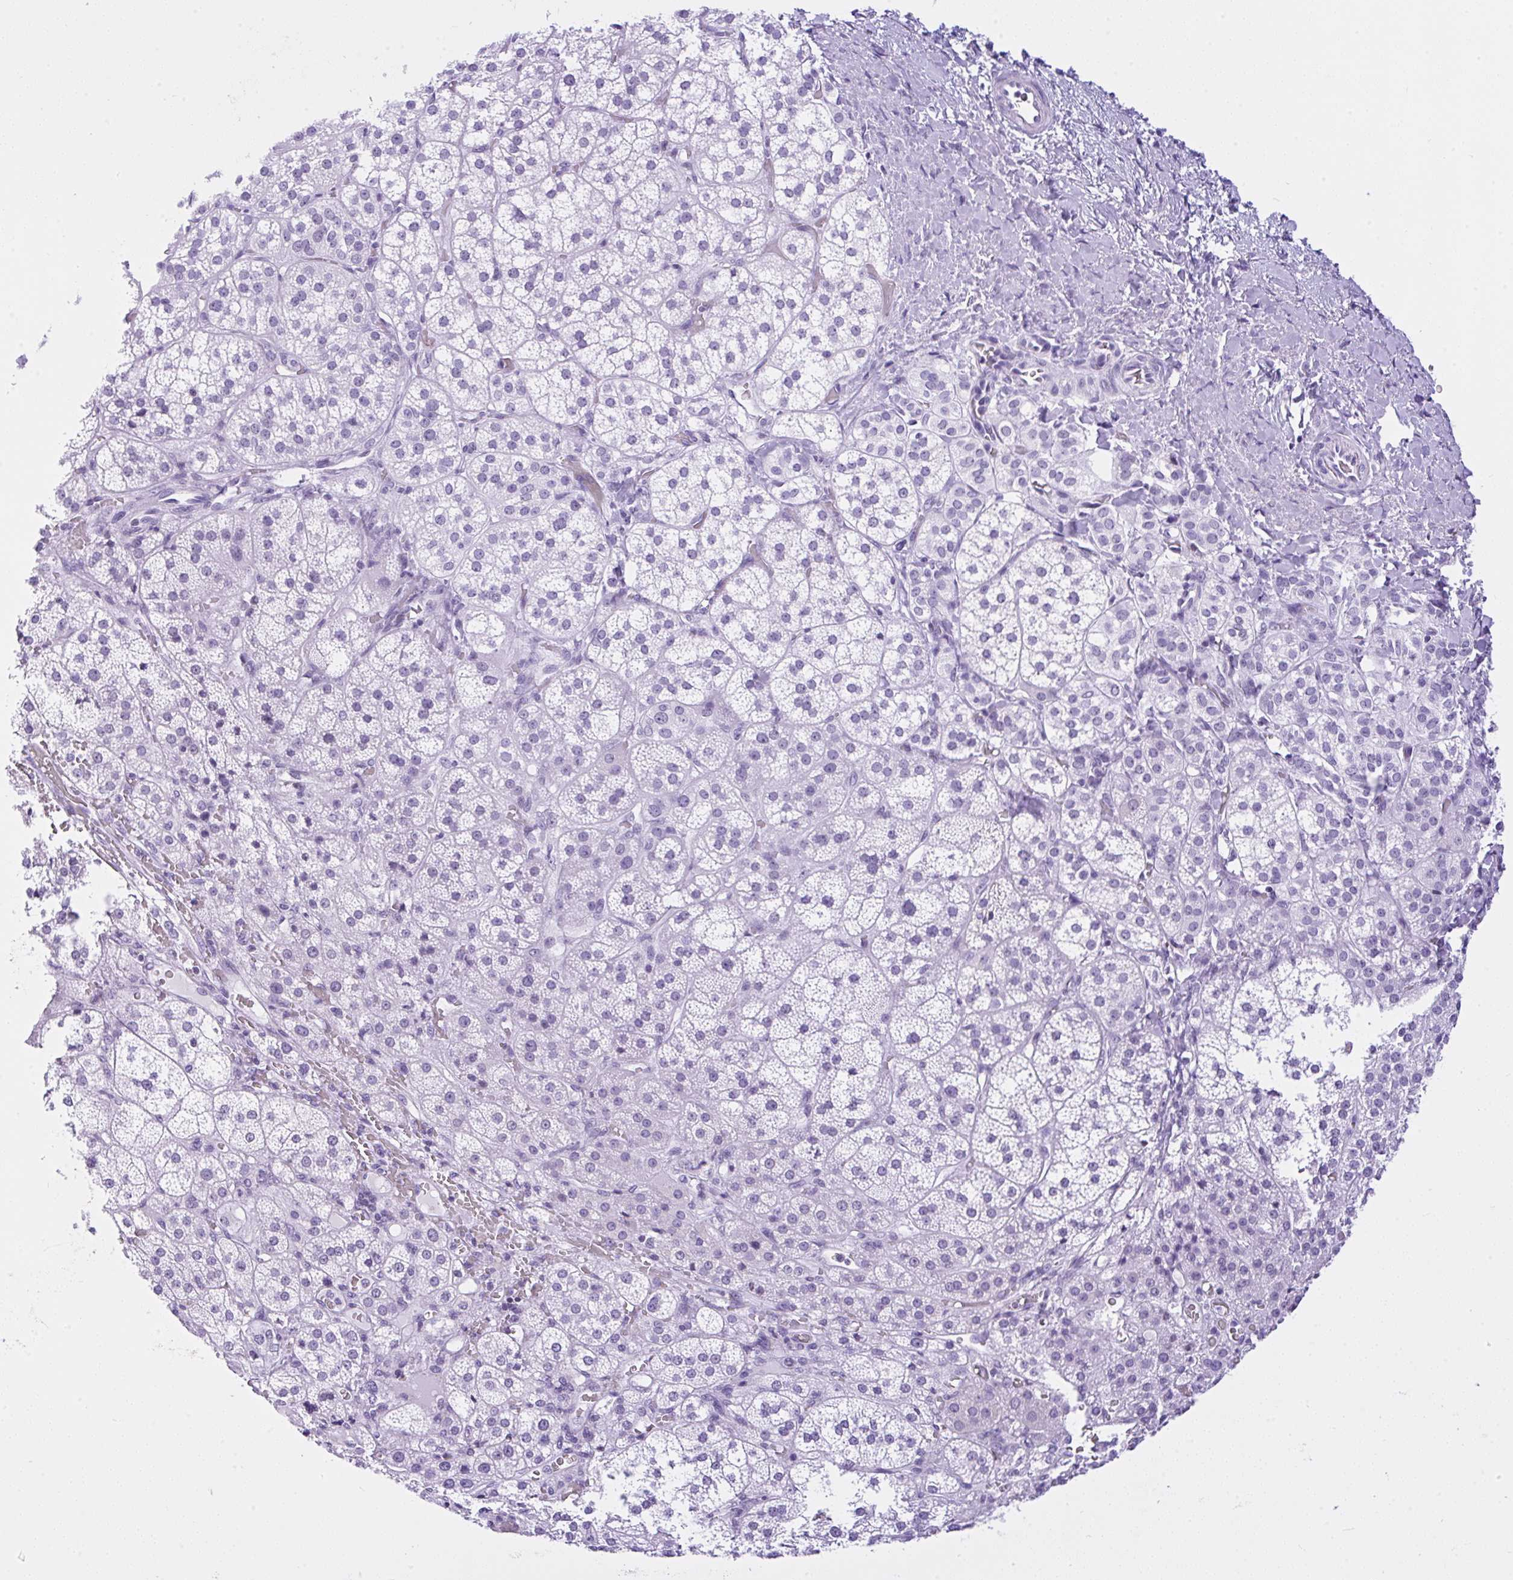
{"staining": {"intensity": "negative", "quantity": "none", "location": "none"}, "tissue": "adrenal gland", "cell_type": "Glandular cells", "image_type": "normal", "snomed": [{"axis": "morphology", "description": "Normal tissue, NOS"}, {"axis": "topography", "description": "Adrenal gland"}], "caption": "This is a photomicrograph of immunohistochemistry staining of unremarkable adrenal gland, which shows no staining in glandular cells.", "gene": "KRT27", "patient": {"sex": "female", "age": 60}}